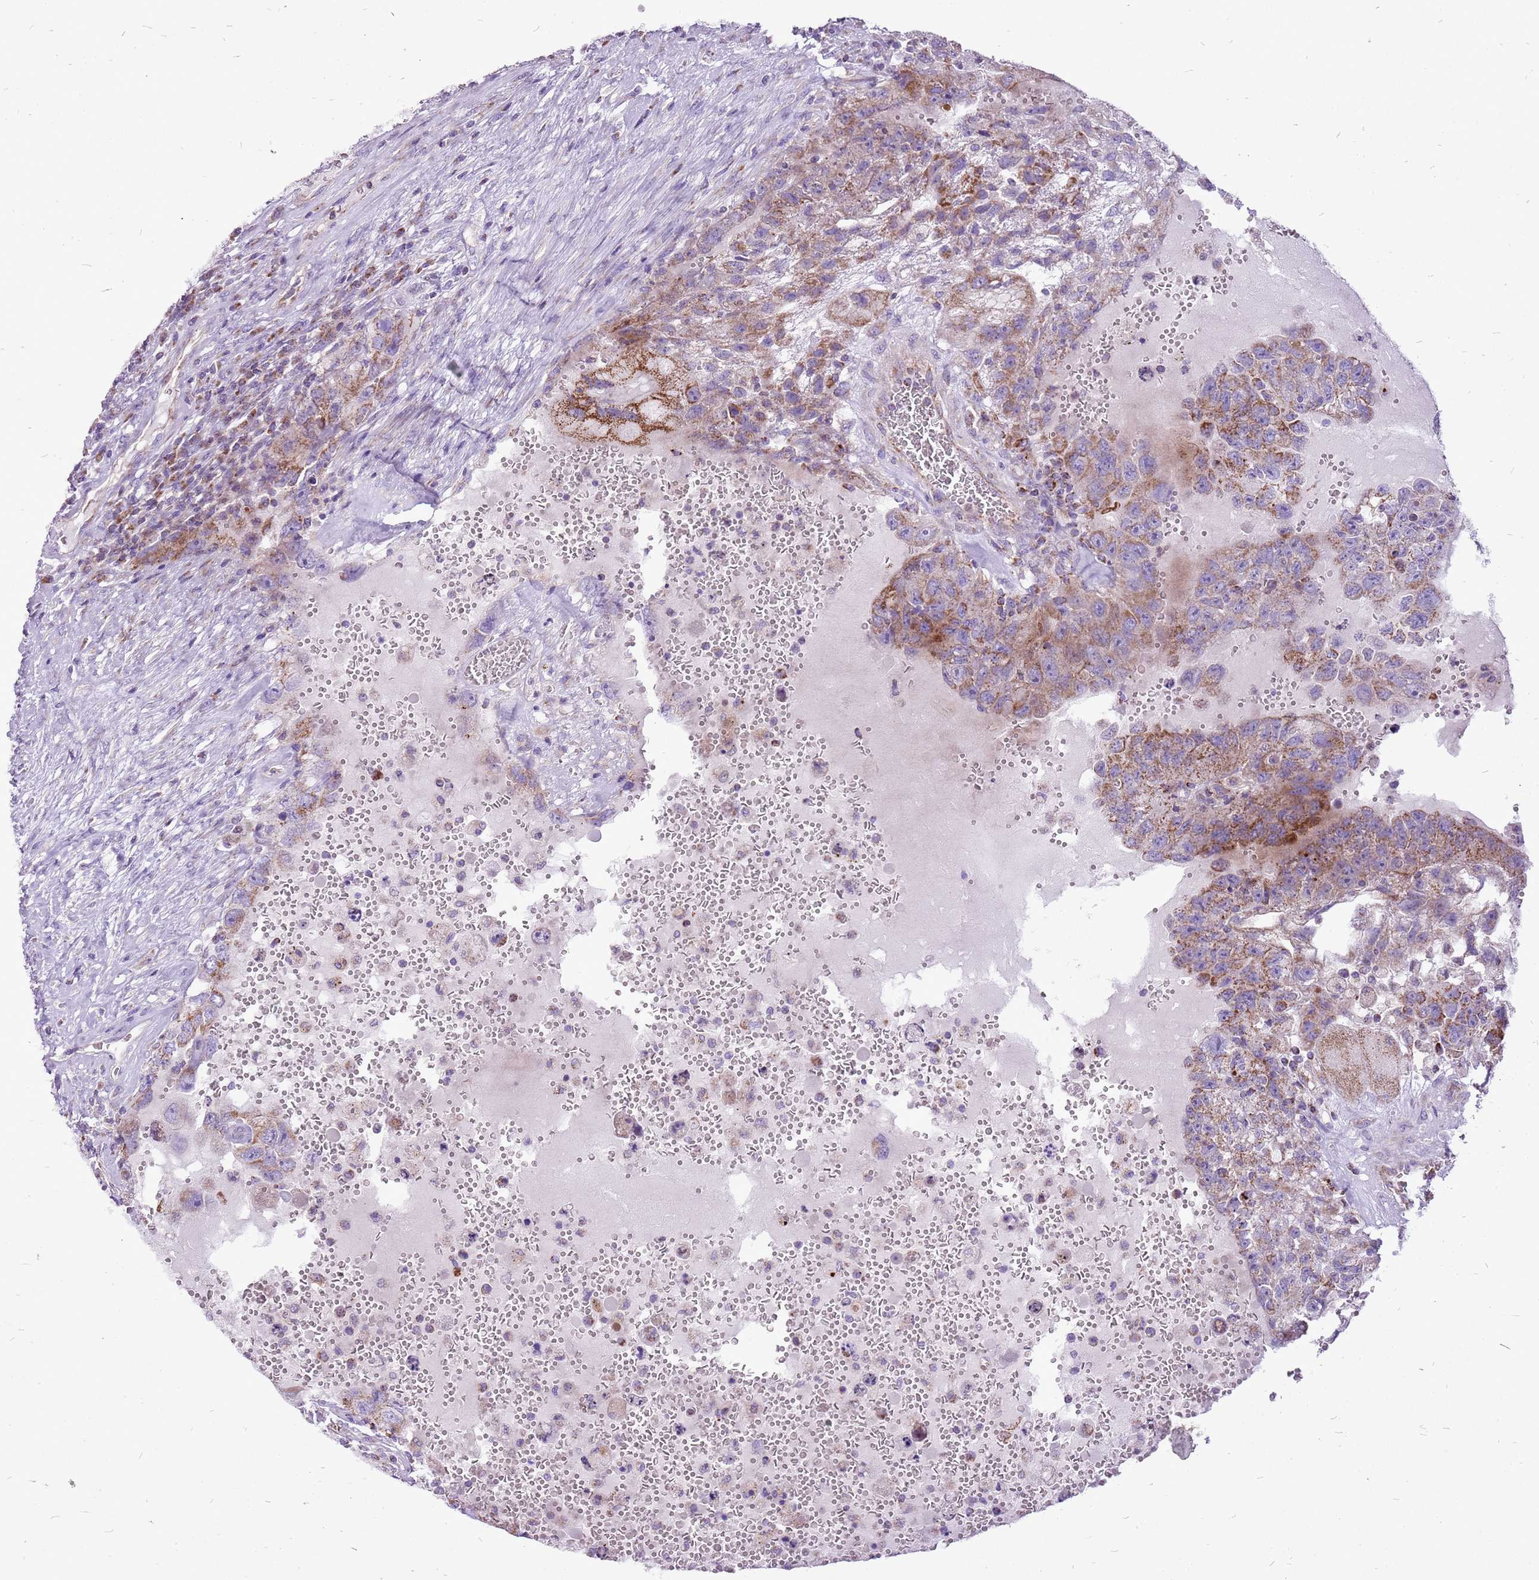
{"staining": {"intensity": "moderate", "quantity": ">75%", "location": "cytoplasmic/membranous"}, "tissue": "testis cancer", "cell_type": "Tumor cells", "image_type": "cancer", "snomed": [{"axis": "morphology", "description": "Carcinoma, Embryonal, NOS"}, {"axis": "topography", "description": "Testis"}], "caption": "Moderate cytoplasmic/membranous protein staining is identified in approximately >75% of tumor cells in testis embryonal carcinoma.", "gene": "GCDH", "patient": {"sex": "male", "age": 26}}